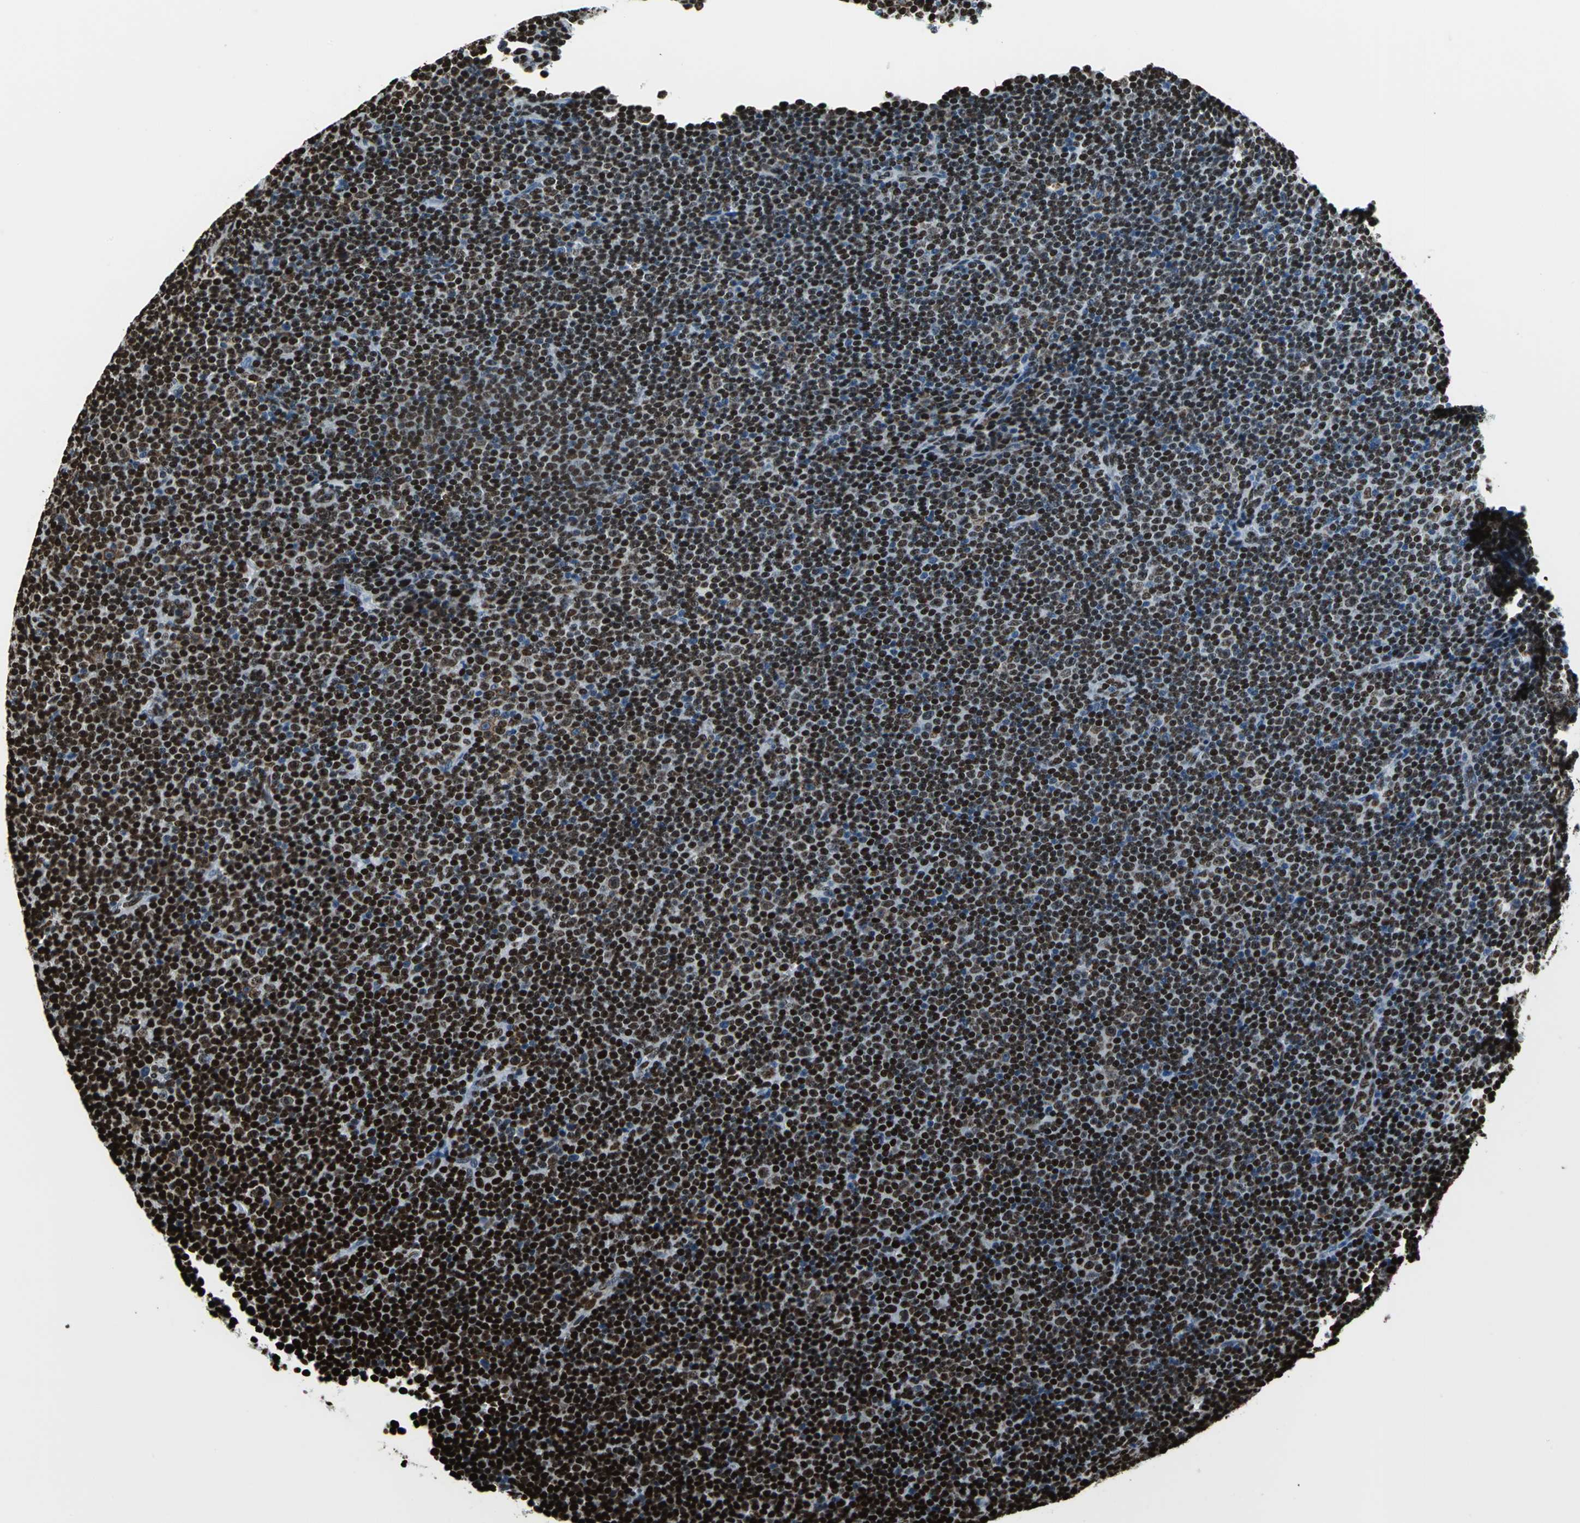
{"staining": {"intensity": "strong", "quantity": ">75%", "location": "nuclear"}, "tissue": "lymphoma", "cell_type": "Tumor cells", "image_type": "cancer", "snomed": [{"axis": "morphology", "description": "Malignant lymphoma, non-Hodgkin's type, Low grade"}, {"axis": "topography", "description": "Lymph node"}], "caption": "Malignant lymphoma, non-Hodgkin's type (low-grade) stained with immunohistochemistry (IHC) shows strong nuclear staining in about >75% of tumor cells.", "gene": "APEX1", "patient": {"sex": "female", "age": 67}}